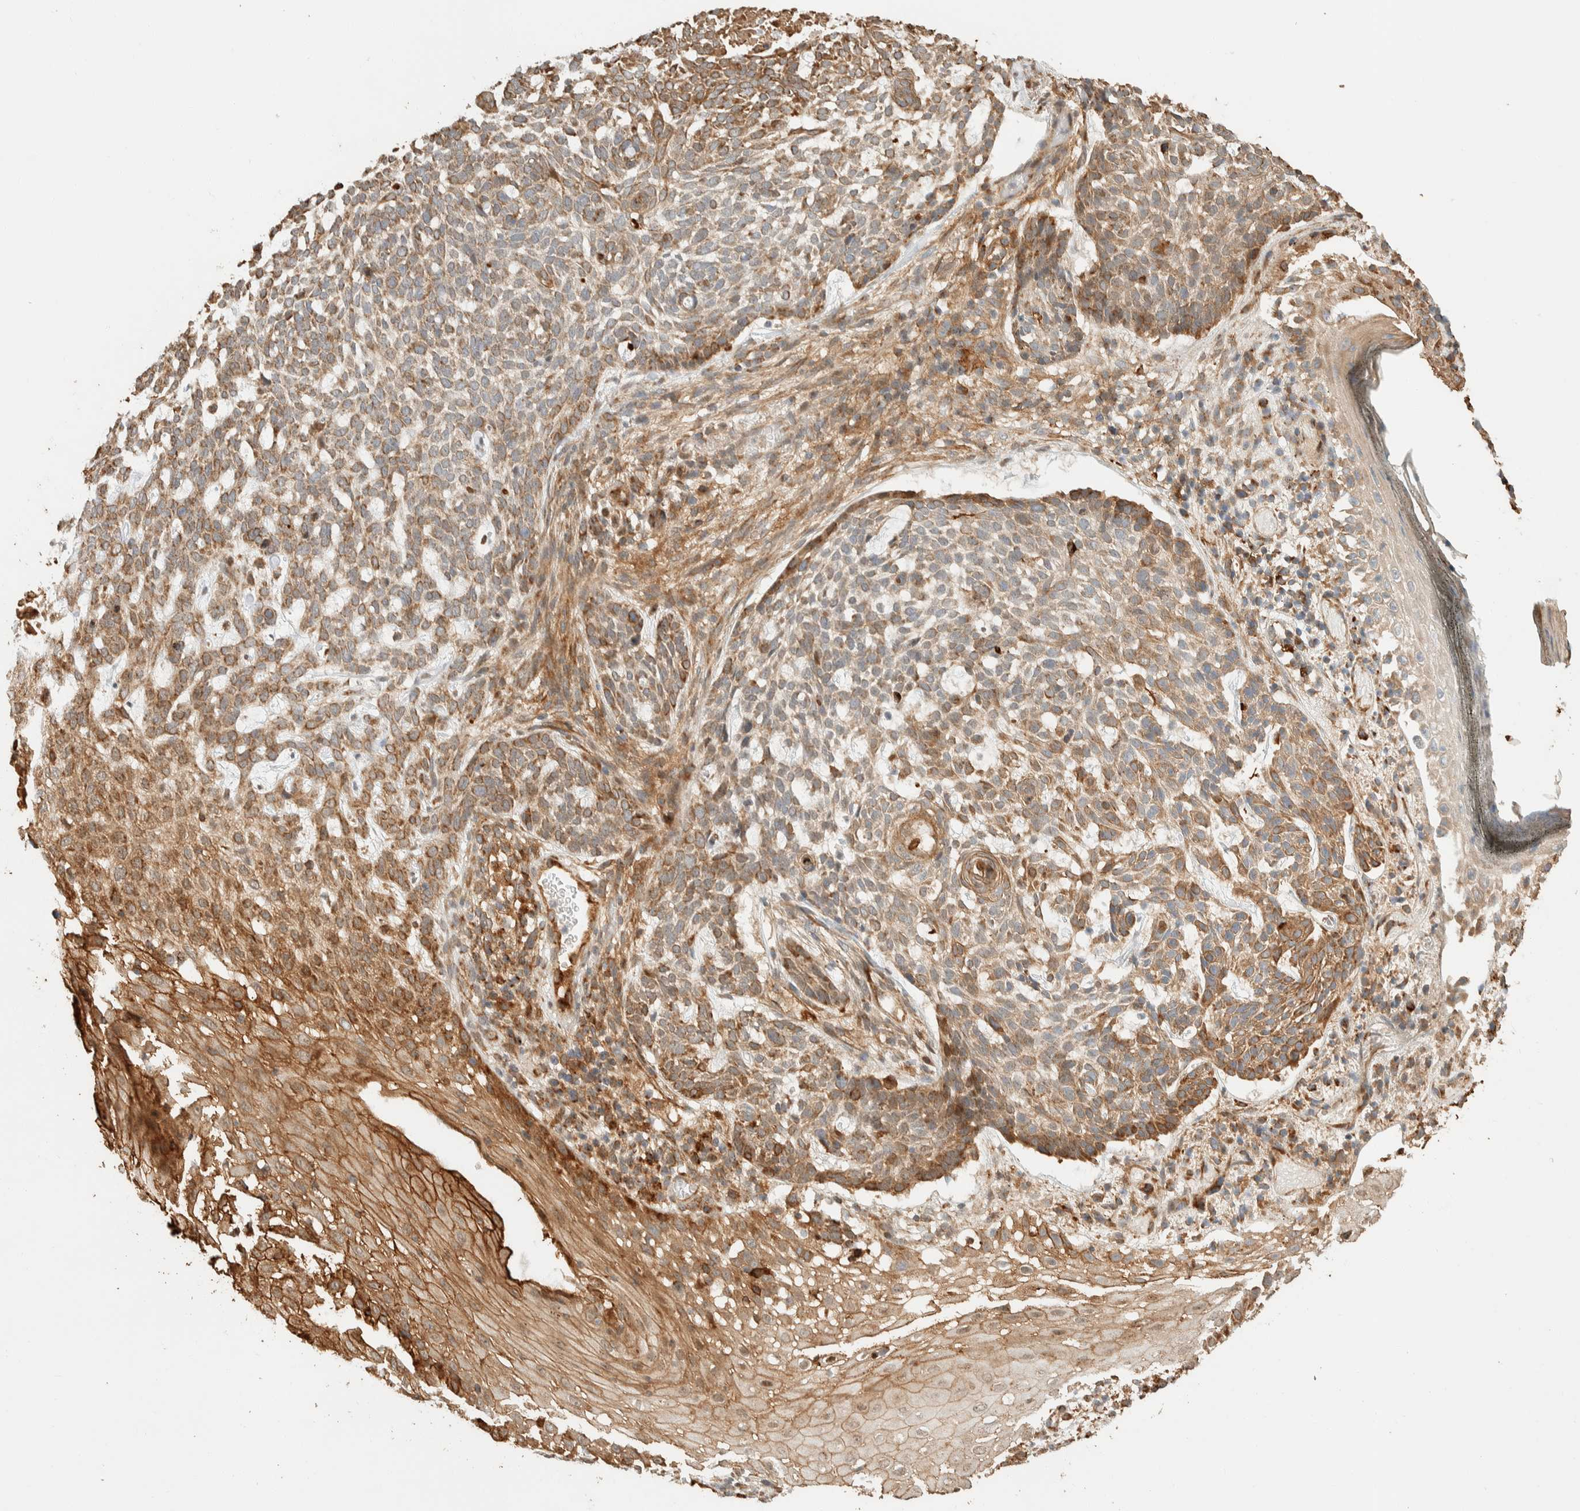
{"staining": {"intensity": "moderate", "quantity": "25%-75%", "location": "cytoplasmic/membranous"}, "tissue": "skin cancer", "cell_type": "Tumor cells", "image_type": "cancer", "snomed": [{"axis": "morphology", "description": "Basal cell carcinoma"}, {"axis": "topography", "description": "Skin"}], "caption": "DAB immunohistochemical staining of human skin cancer demonstrates moderate cytoplasmic/membranous protein staining in approximately 25%-75% of tumor cells. The protein is stained brown, and the nuclei are stained in blue (DAB IHC with brightfield microscopy, high magnification).", "gene": "KIF9", "patient": {"sex": "female", "age": 64}}